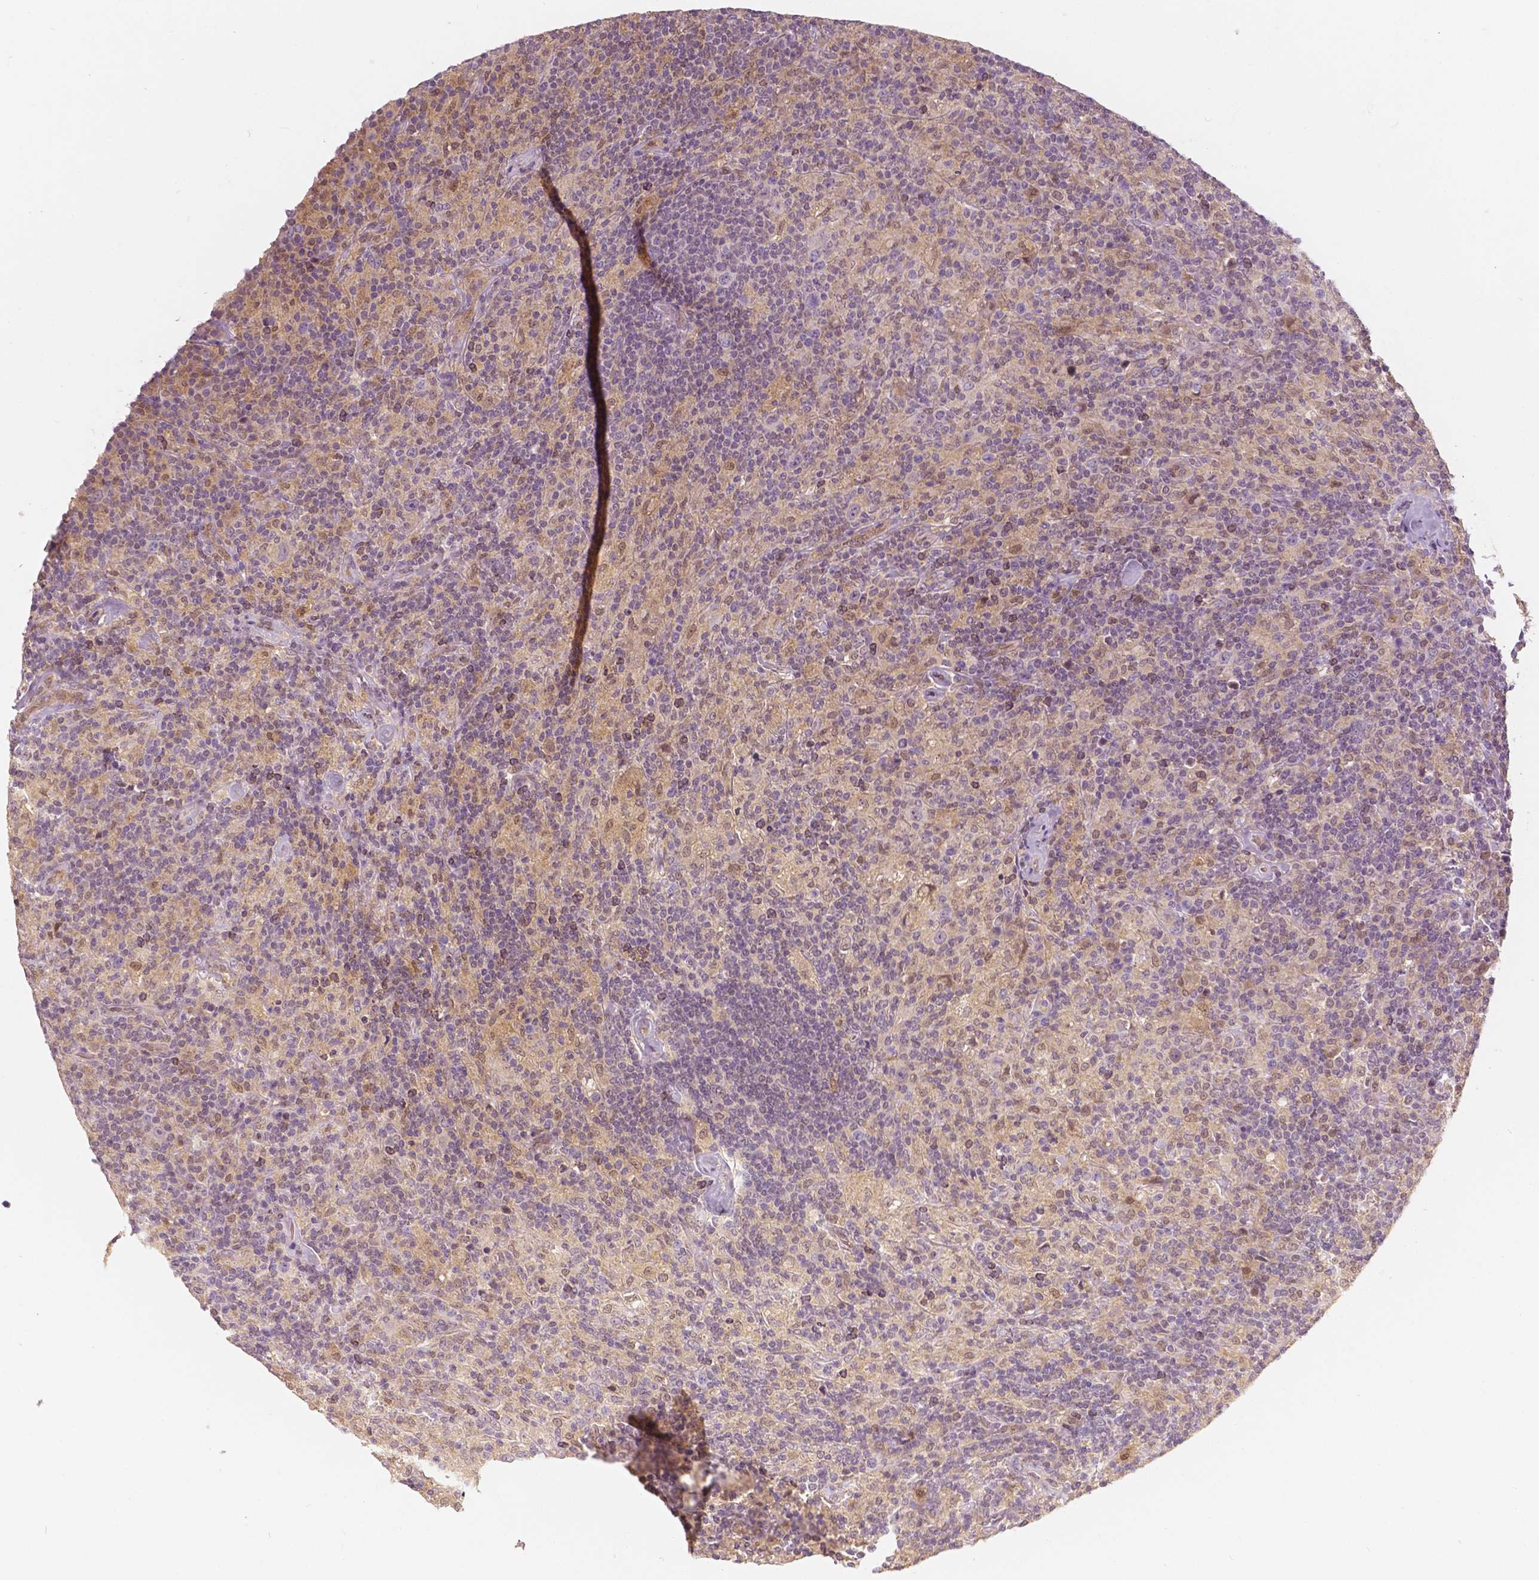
{"staining": {"intensity": "negative", "quantity": "none", "location": "none"}, "tissue": "lymphoma", "cell_type": "Tumor cells", "image_type": "cancer", "snomed": [{"axis": "morphology", "description": "Hodgkin's disease, NOS"}, {"axis": "topography", "description": "Lymph node"}], "caption": "DAB immunohistochemical staining of human lymphoma exhibits no significant staining in tumor cells.", "gene": "NAPRT", "patient": {"sex": "male", "age": 70}}